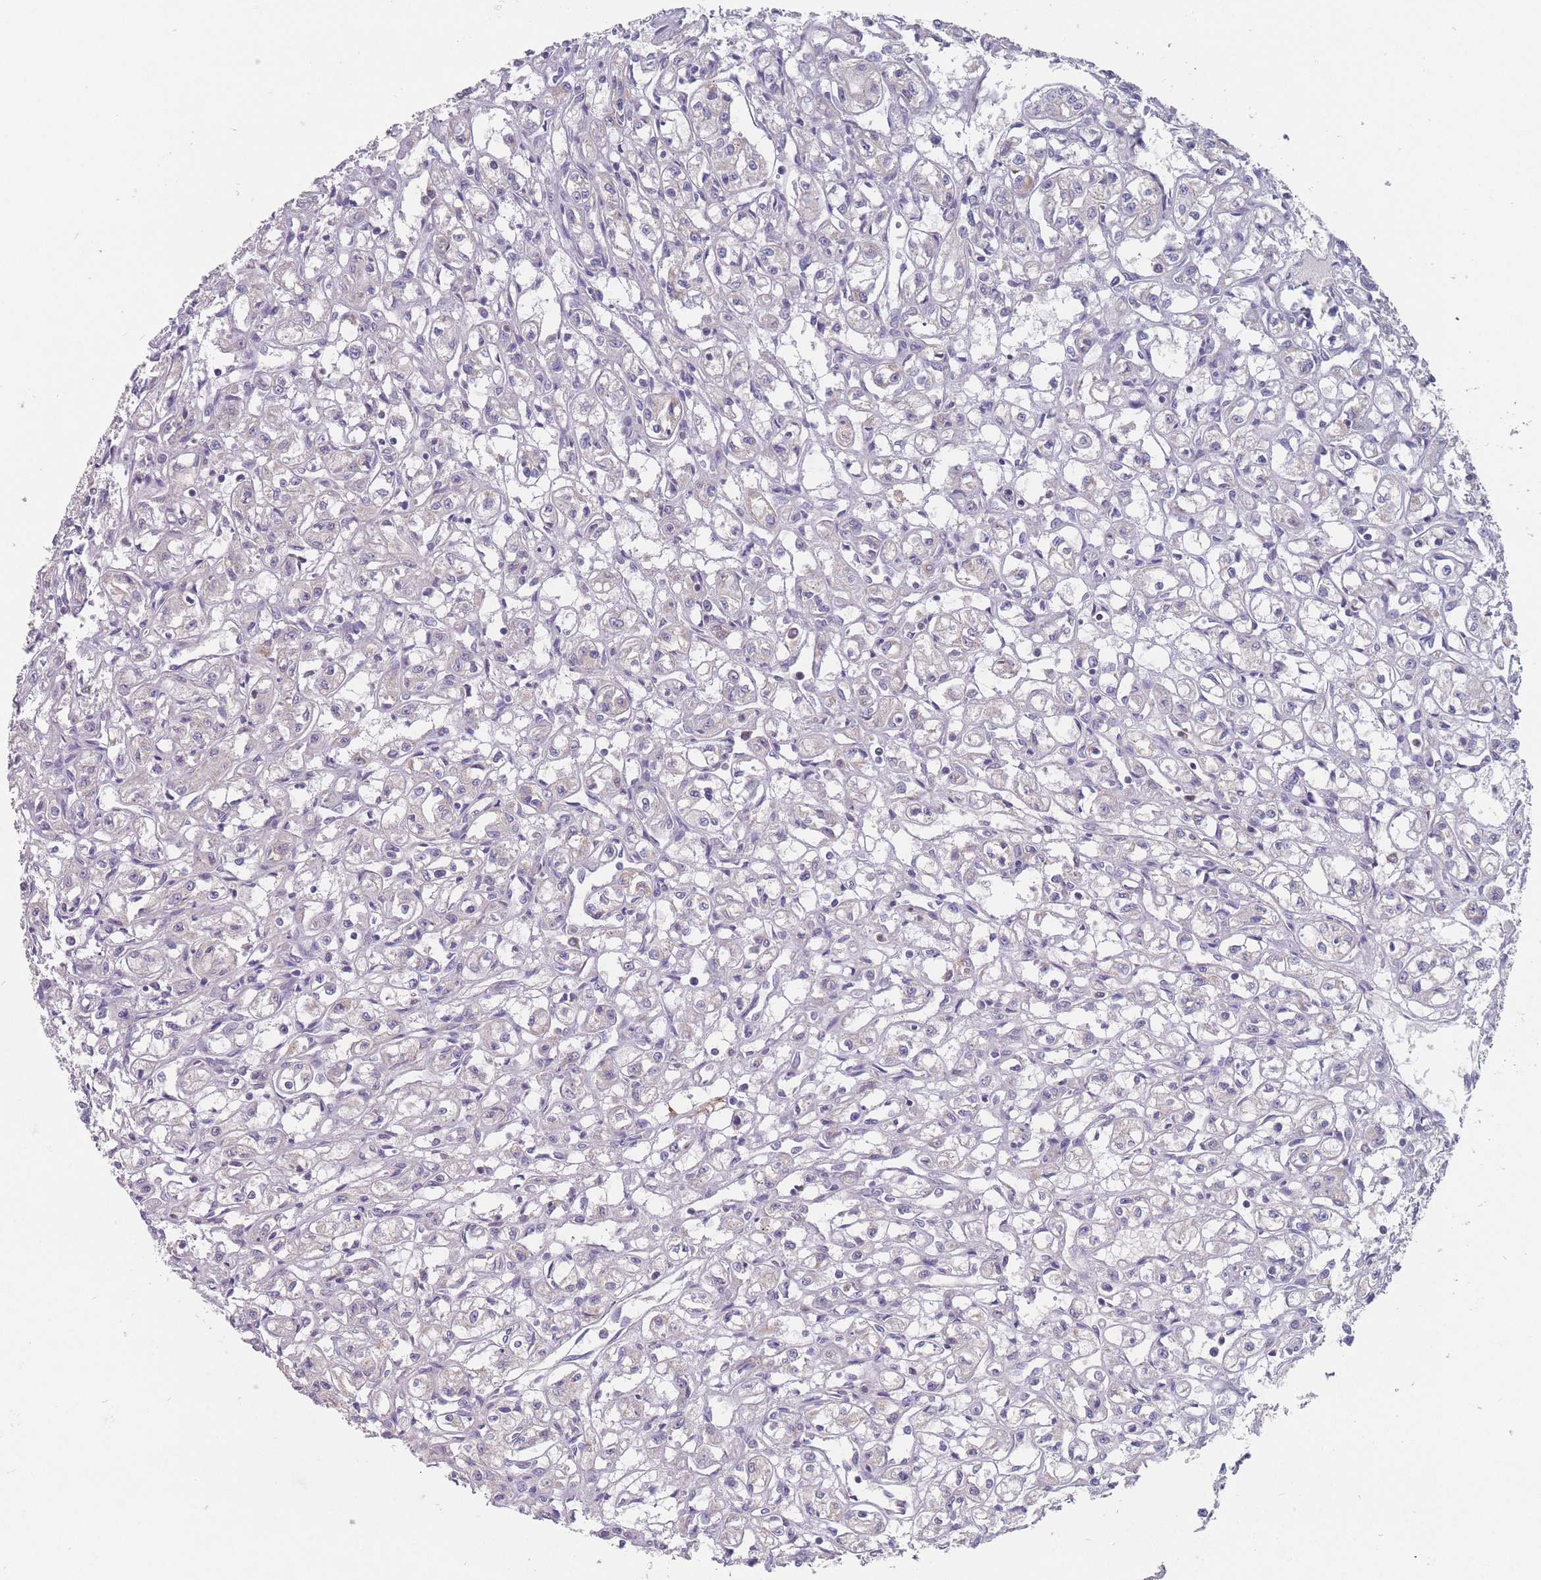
{"staining": {"intensity": "negative", "quantity": "none", "location": "none"}, "tissue": "renal cancer", "cell_type": "Tumor cells", "image_type": "cancer", "snomed": [{"axis": "morphology", "description": "Adenocarcinoma, NOS"}, {"axis": "topography", "description": "Kidney"}], "caption": "Protein analysis of adenocarcinoma (renal) shows no significant positivity in tumor cells.", "gene": "PEX7", "patient": {"sex": "male", "age": 56}}